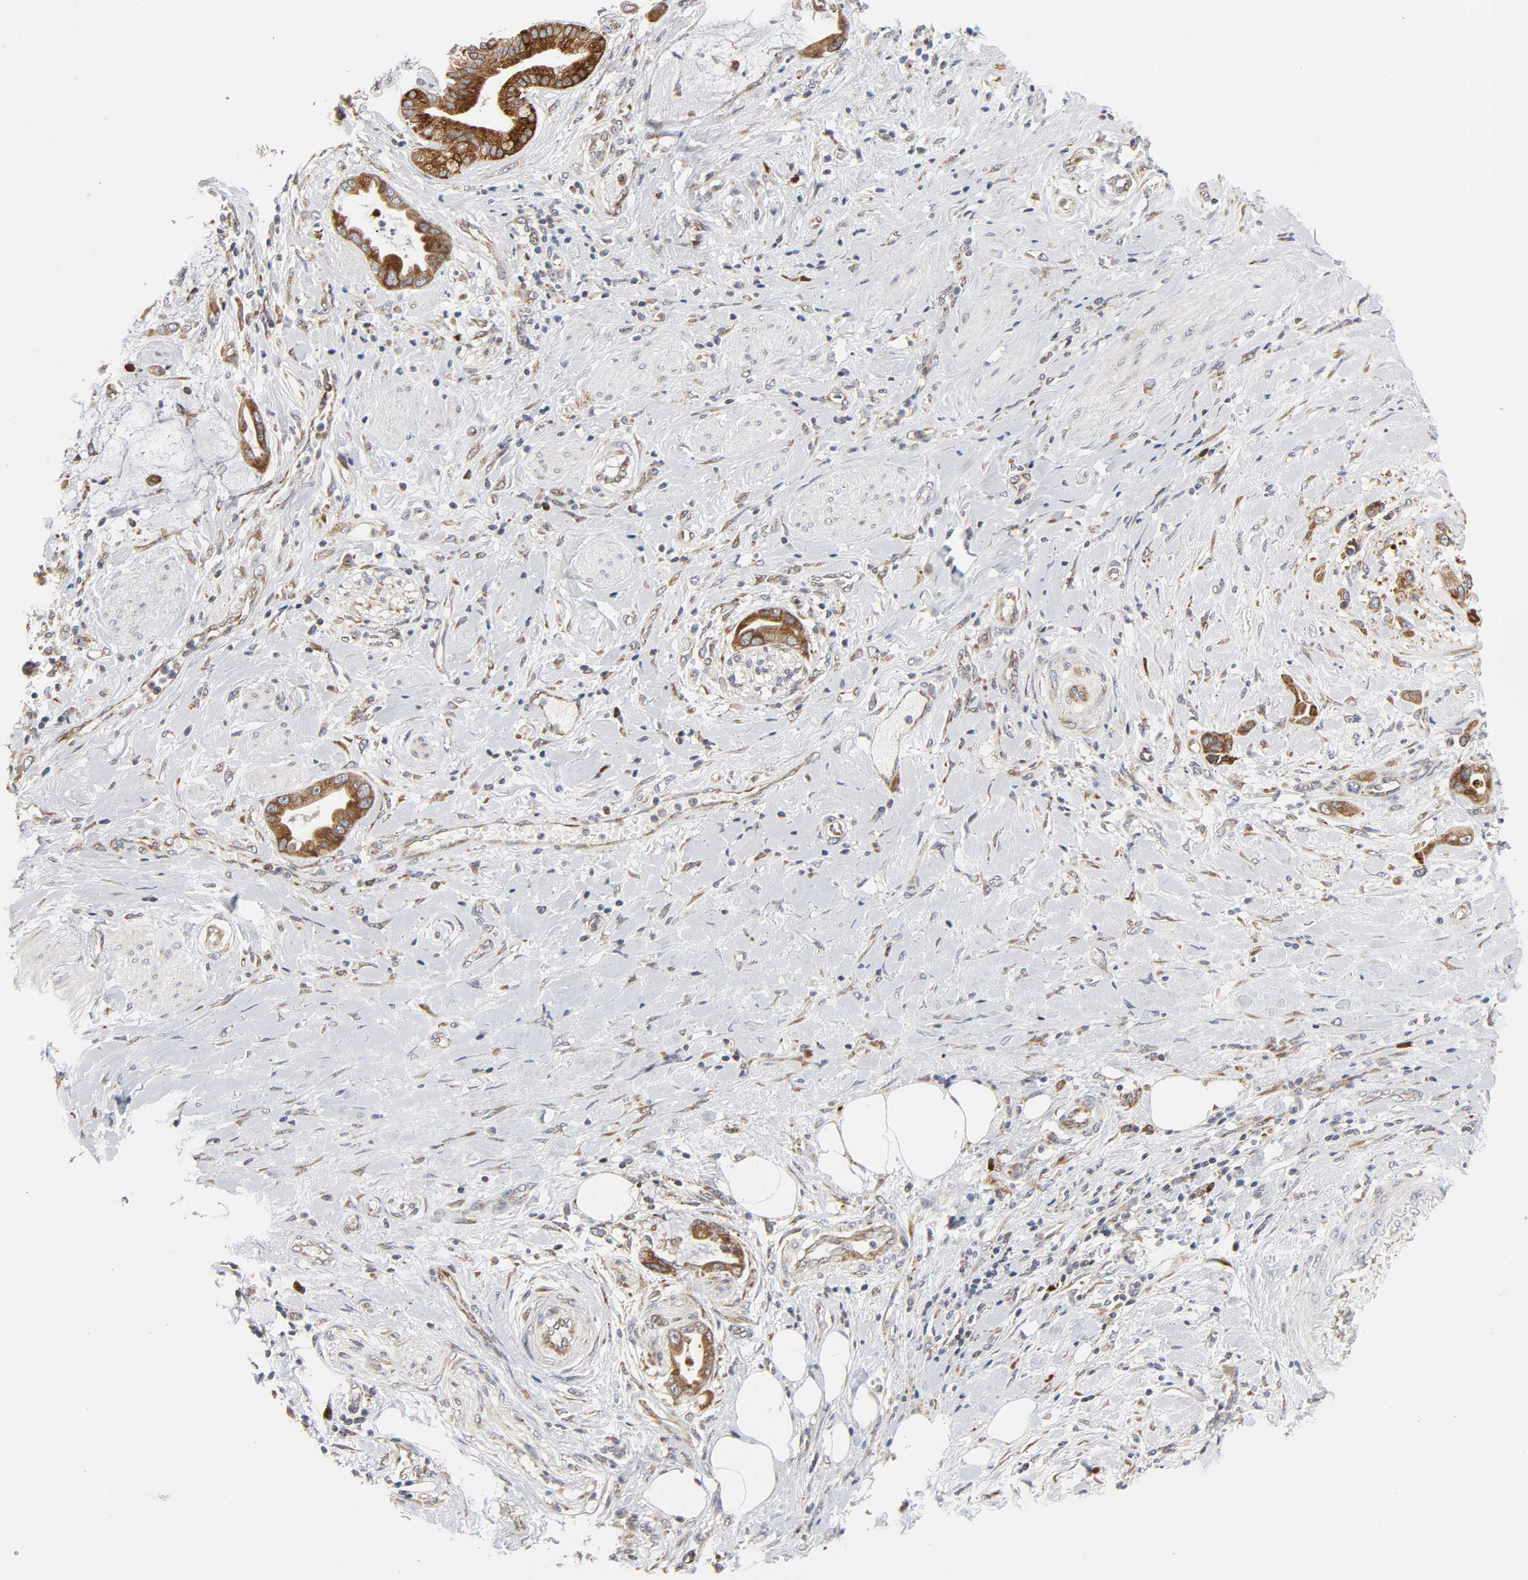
{"staining": {"intensity": "moderate", "quantity": ">75%", "location": "cytoplasmic/membranous"}, "tissue": "pancreatic cancer", "cell_type": "Tumor cells", "image_type": "cancer", "snomed": [{"axis": "morphology", "description": "Adenocarcinoma, NOS"}, {"axis": "morphology", "description": "Adenocarcinoma, metastatic, NOS"}, {"axis": "topography", "description": "Lymph node"}, {"axis": "topography", "description": "Pancreas"}, {"axis": "topography", "description": "Duodenum"}], "caption": "Approximately >75% of tumor cells in pancreatic cancer (adenocarcinoma) exhibit moderate cytoplasmic/membranous protein staining as visualized by brown immunohistochemical staining.", "gene": "BAX", "patient": {"sex": "female", "age": 64}}